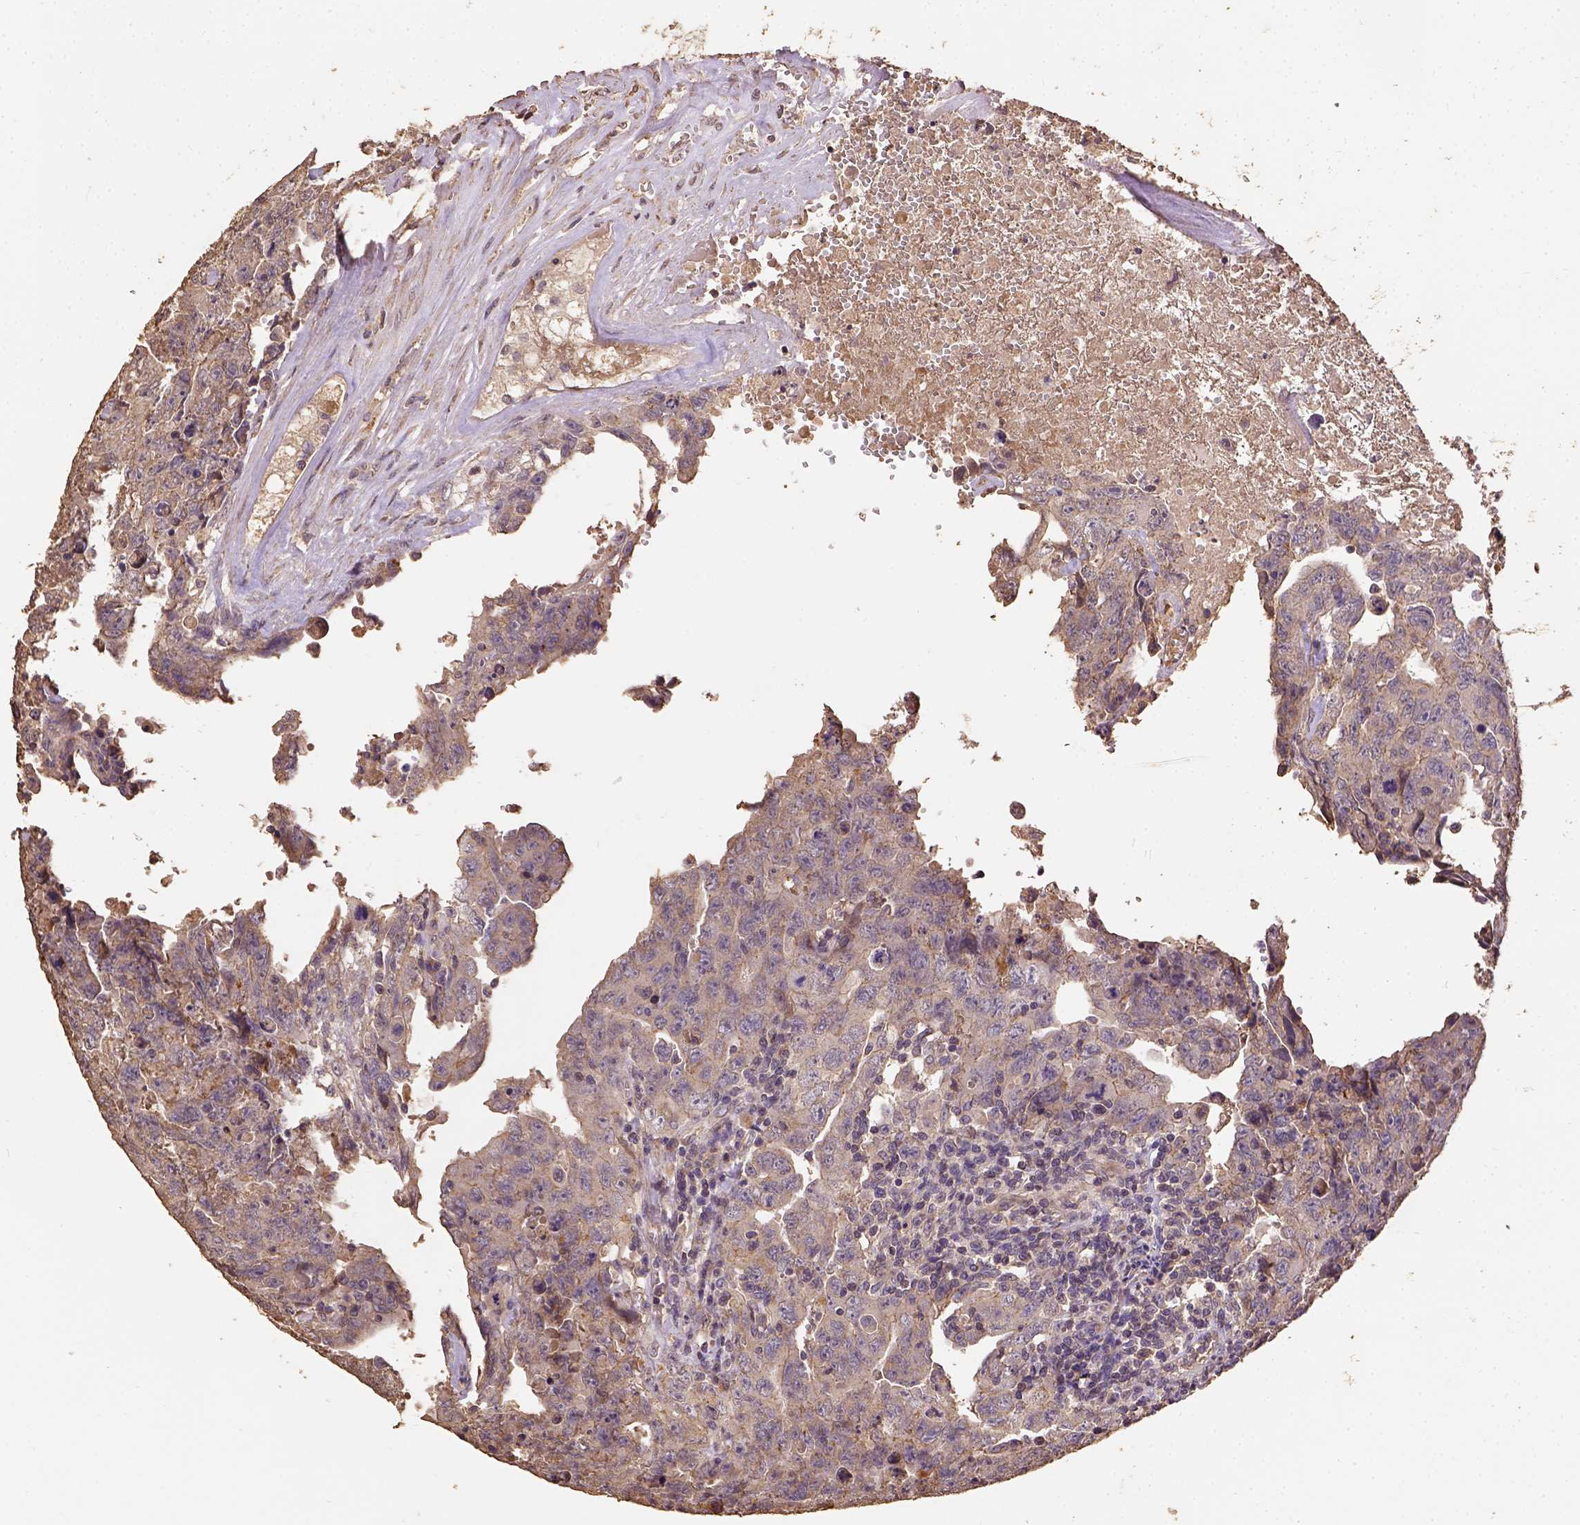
{"staining": {"intensity": "weak", "quantity": ">75%", "location": "cytoplasmic/membranous"}, "tissue": "testis cancer", "cell_type": "Tumor cells", "image_type": "cancer", "snomed": [{"axis": "morphology", "description": "Carcinoma, Embryonal, NOS"}, {"axis": "topography", "description": "Testis"}], "caption": "Human testis embryonal carcinoma stained with a protein marker reveals weak staining in tumor cells.", "gene": "ATP1B3", "patient": {"sex": "male", "age": 24}}